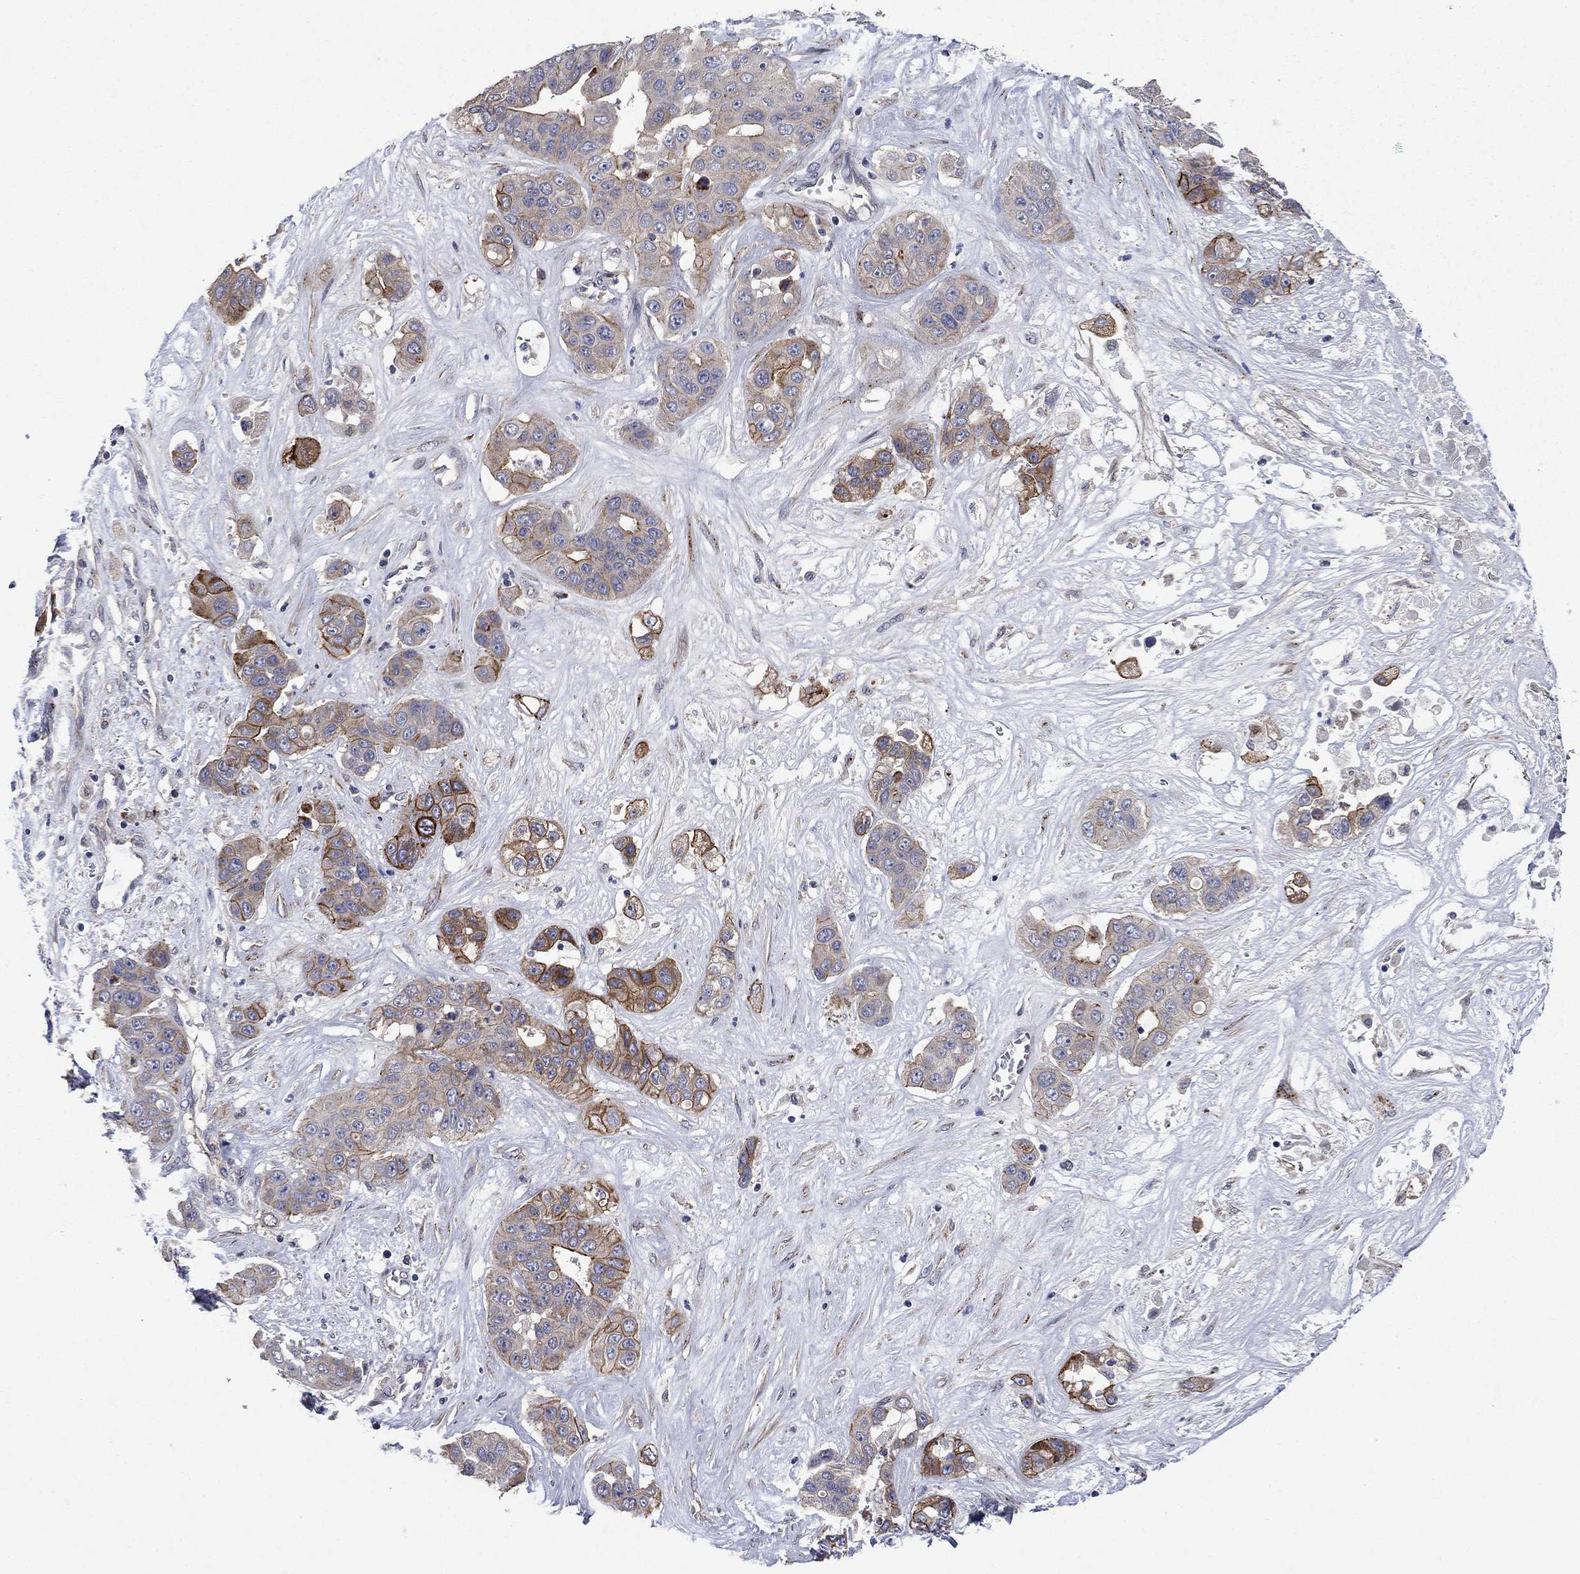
{"staining": {"intensity": "strong", "quantity": "<25%", "location": "cytoplasmic/membranous"}, "tissue": "liver cancer", "cell_type": "Tumor cells", "image_type": "cancer", "snomed": [{"axis": "morphology", "description": "Cholangiocarcinoma"}, {"axis": "topography", "description": "Liver"}], "caption": "About <25% of tumor cells in human liver cholangiocarcinoma show strong cytoplasmic/membranous protein positivity as visualized by brown immunohistochemical staining.", "gene": "SLC7A1", "patient": {"sex": "female", "age": 52}}